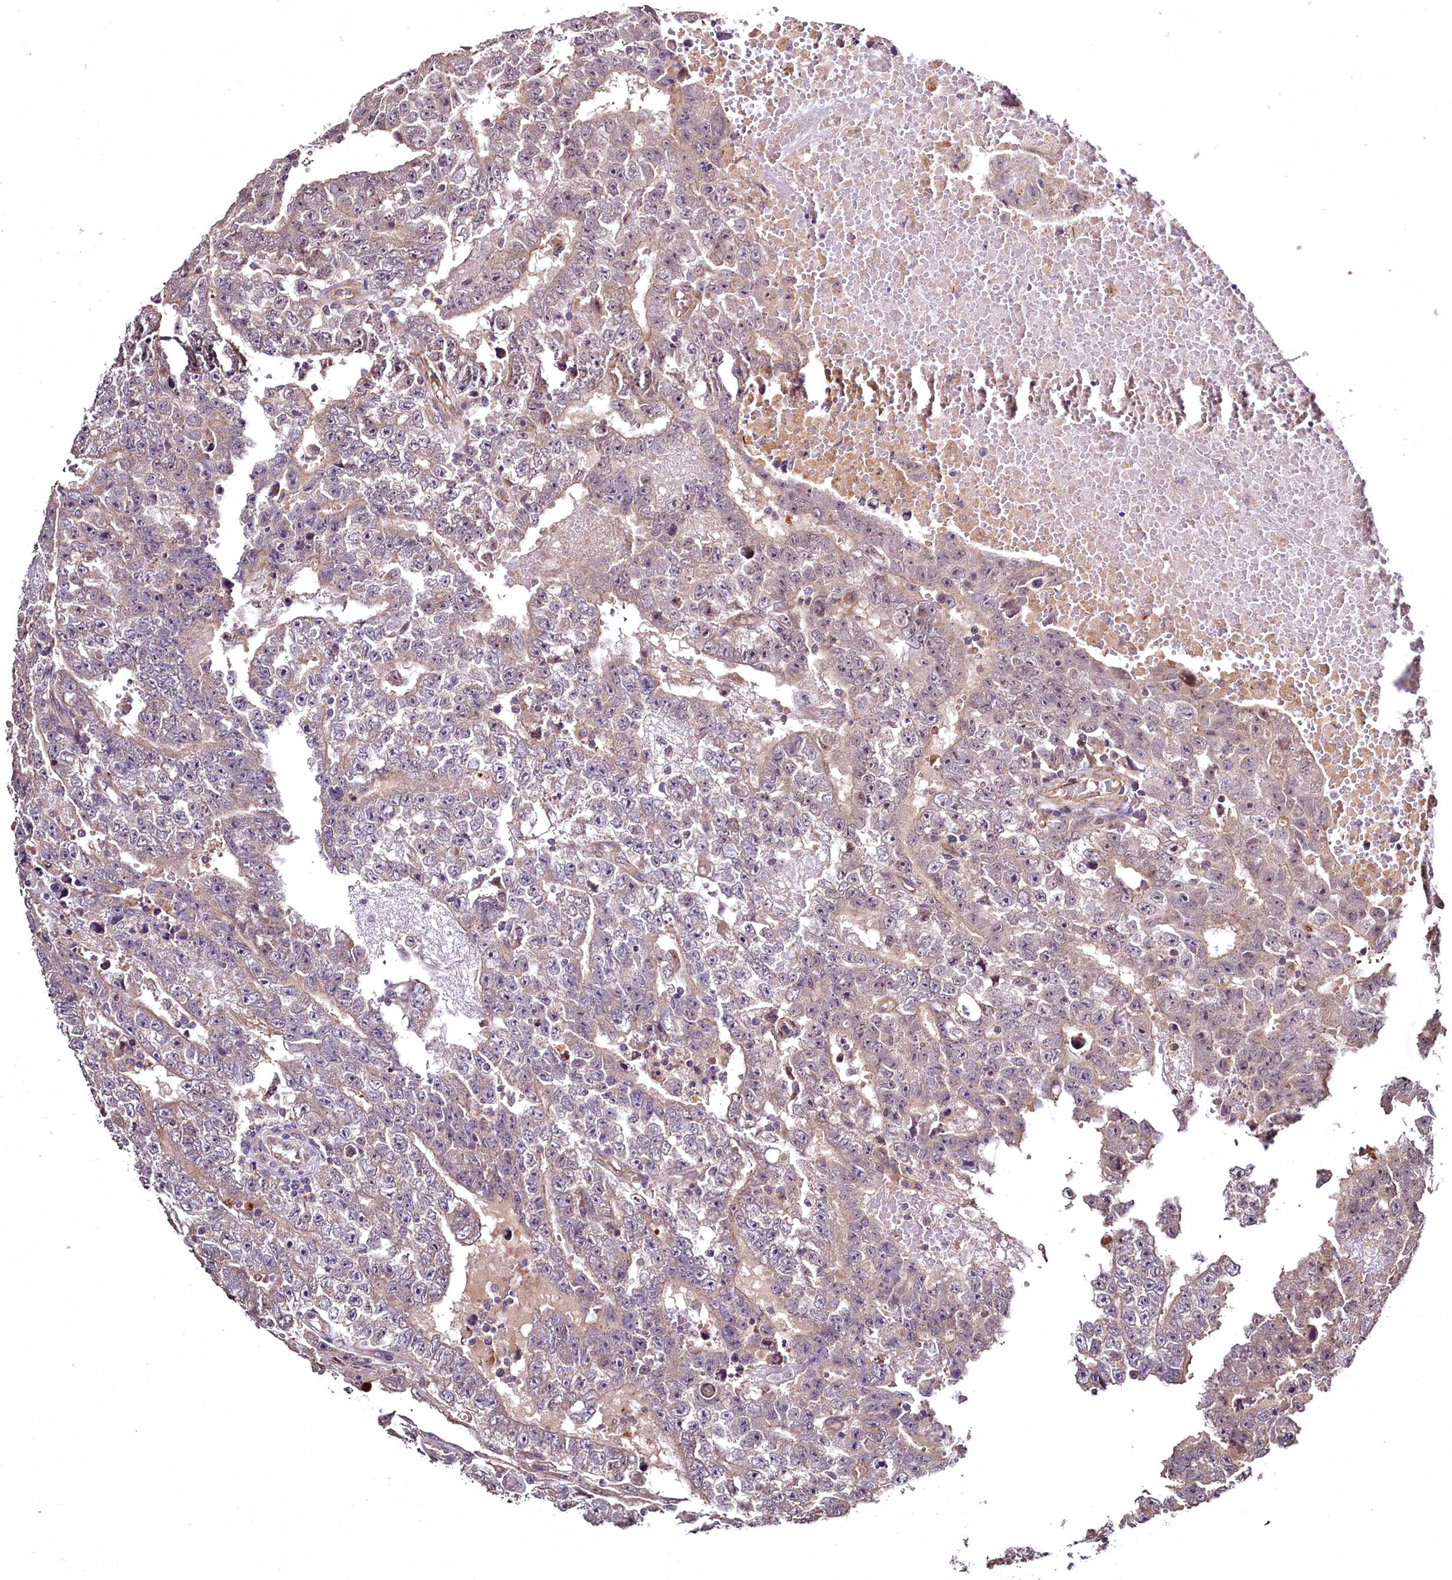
{"staining": {"intensity": "weak", "quantity": "25%-75%", "location": "cytoplasmic/membranous"}, "tissue": "testis cancer", "cell_type": "Tumor cells", "image_type": "cancer", "snomed": [{"axis": "morphology", "description": "Carcinoma, Embryonal, NOS"}, {"axis": "topography", "description": "Testis"}], "caption": "An immunohistochemistry image of tumor tissue is shown. Protein staining in brown shows weak cytoplasmic/membranous positivity in testis cancer within tumor cells.", "gene": "TBCEL", "patient": {"sex": "male", "age": 25}}